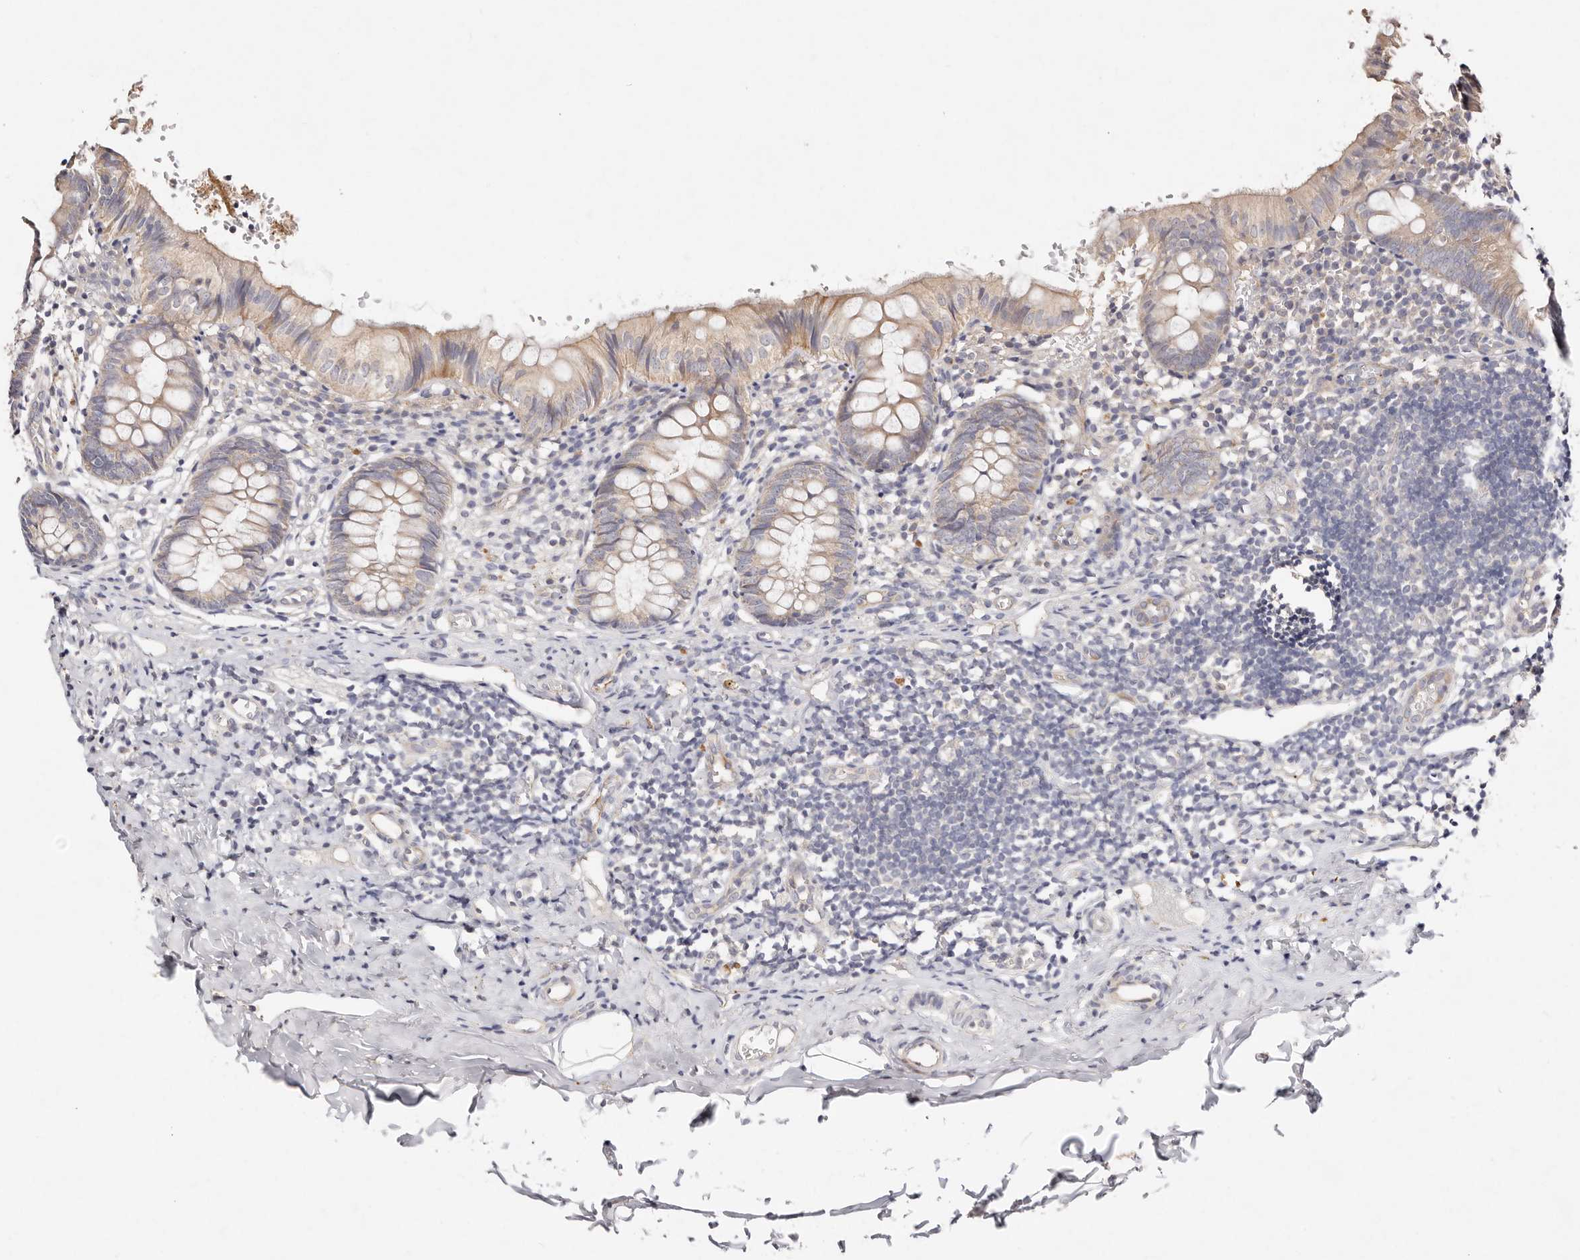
{"staining": {"intensity": "weak", "quantity": ">75%", "location": "cytoplasmic/membranous"}, "tissue": "appendix", "cell_type": "Glandular cells", "image_type": "normal", "snomed": [{"axis": "morphology", "description": "Normal tissue, NOS"}, {"axis": "topography", "description": "Appendix"}], "caption": "Brown immunohistochemical staining in benign appendix demonstrates weak cytoplasmic/membranous expression in about >75% of glandular cells. The staining was performed using DAB, with brown indicating positive protein expression. Nuclei are stained blue with hematoxylin.", "gene": "VIPAS39", "patient": {"sex": "male", "age": 8}}